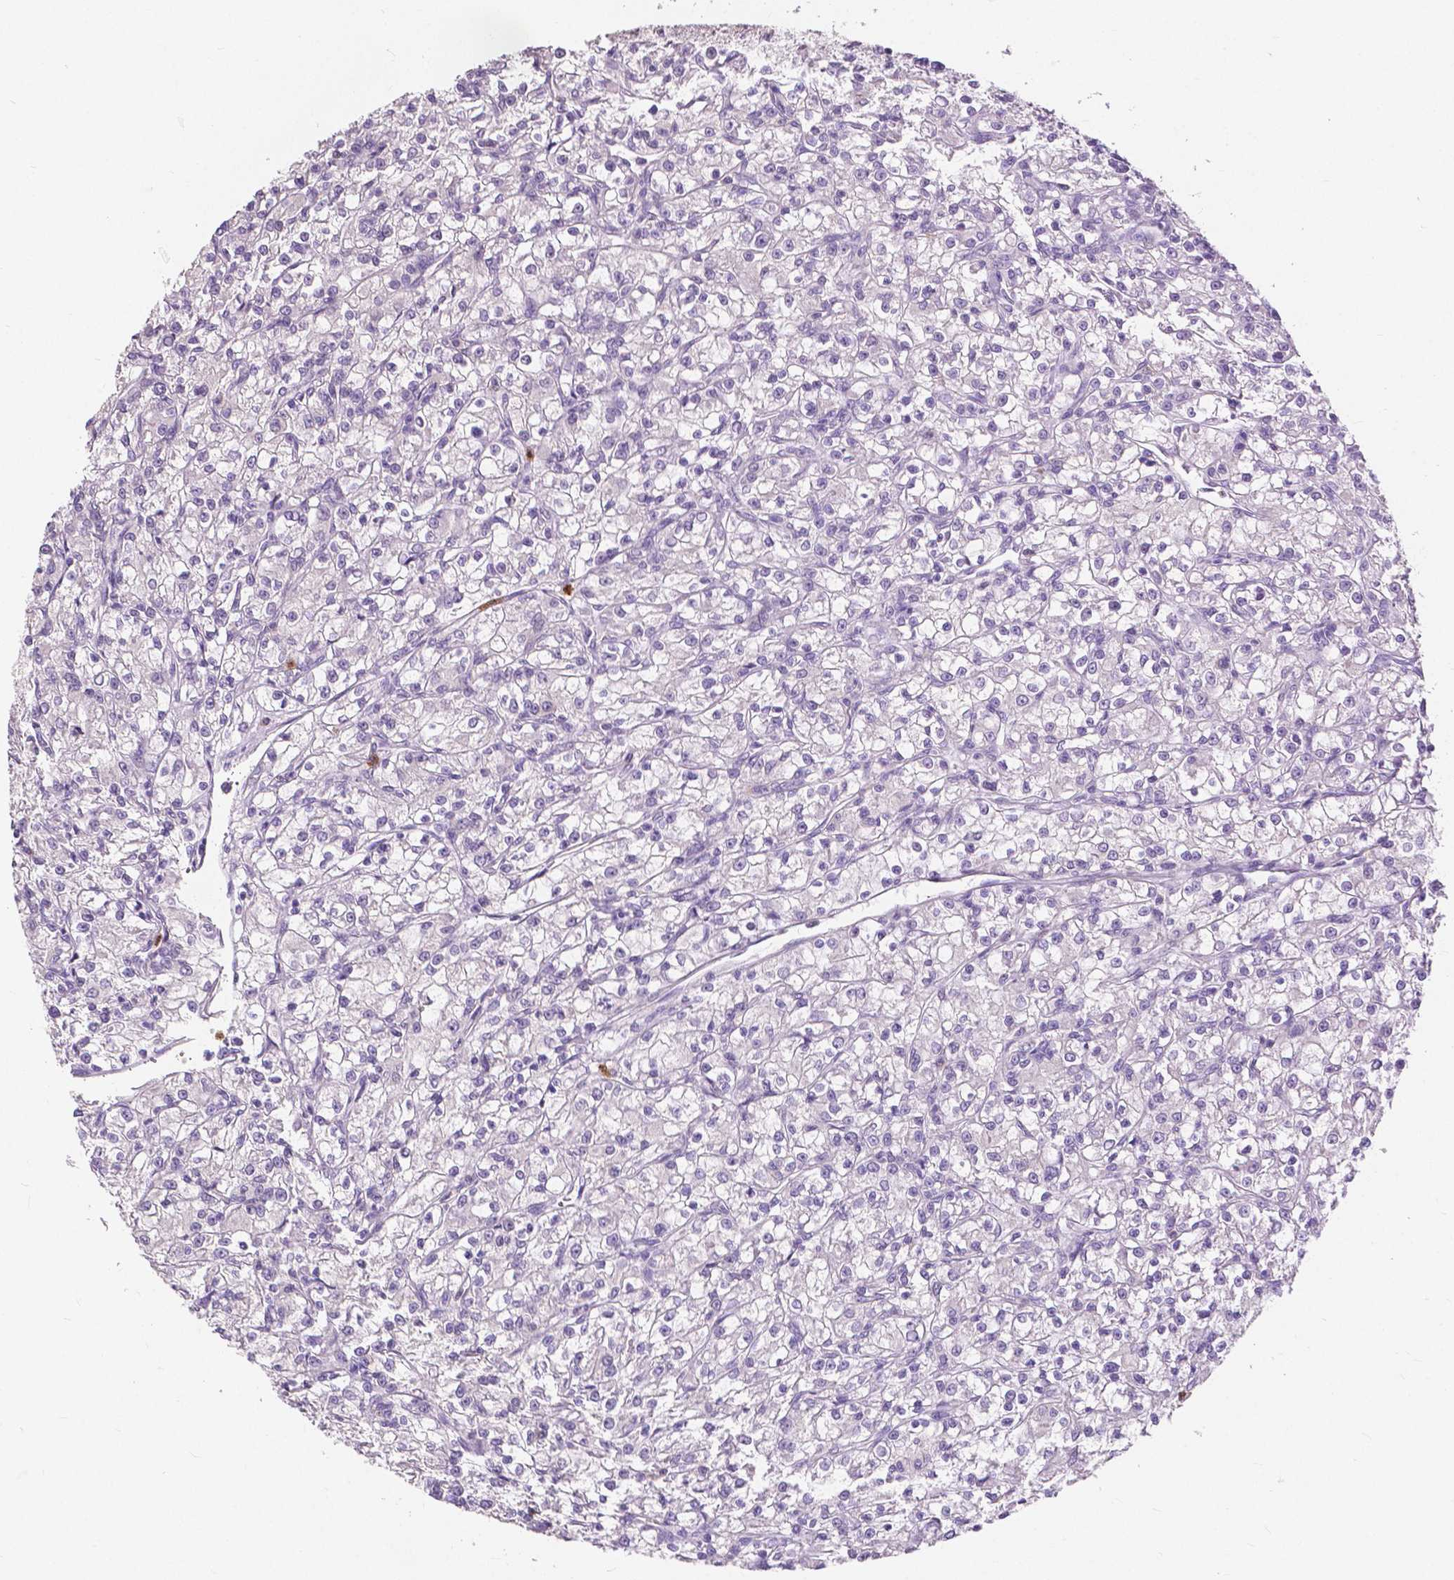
{"staining": {"intensity": "negative", "quantity": "none", "location": "none"}, "tissue": "renal cancer", "cell_type": "Tumor cells", "image_type": "cancer", "snomed": [{"axis": "morphology", "description": "Adenocarcinoma, NOS"}, {"axis": "topography", "description": "Kidney"}], "caption": "An immunohistochemistry image of adenocarcinoma (renal) is shown. There is no staining in tumor cells of adenocarcinoma (renal). (DAB immunohistochemistry visualized using brightfield microscopy, high magnification).", "gene": "CXCR2", "patient": {"sex": "female", "age": 59}}